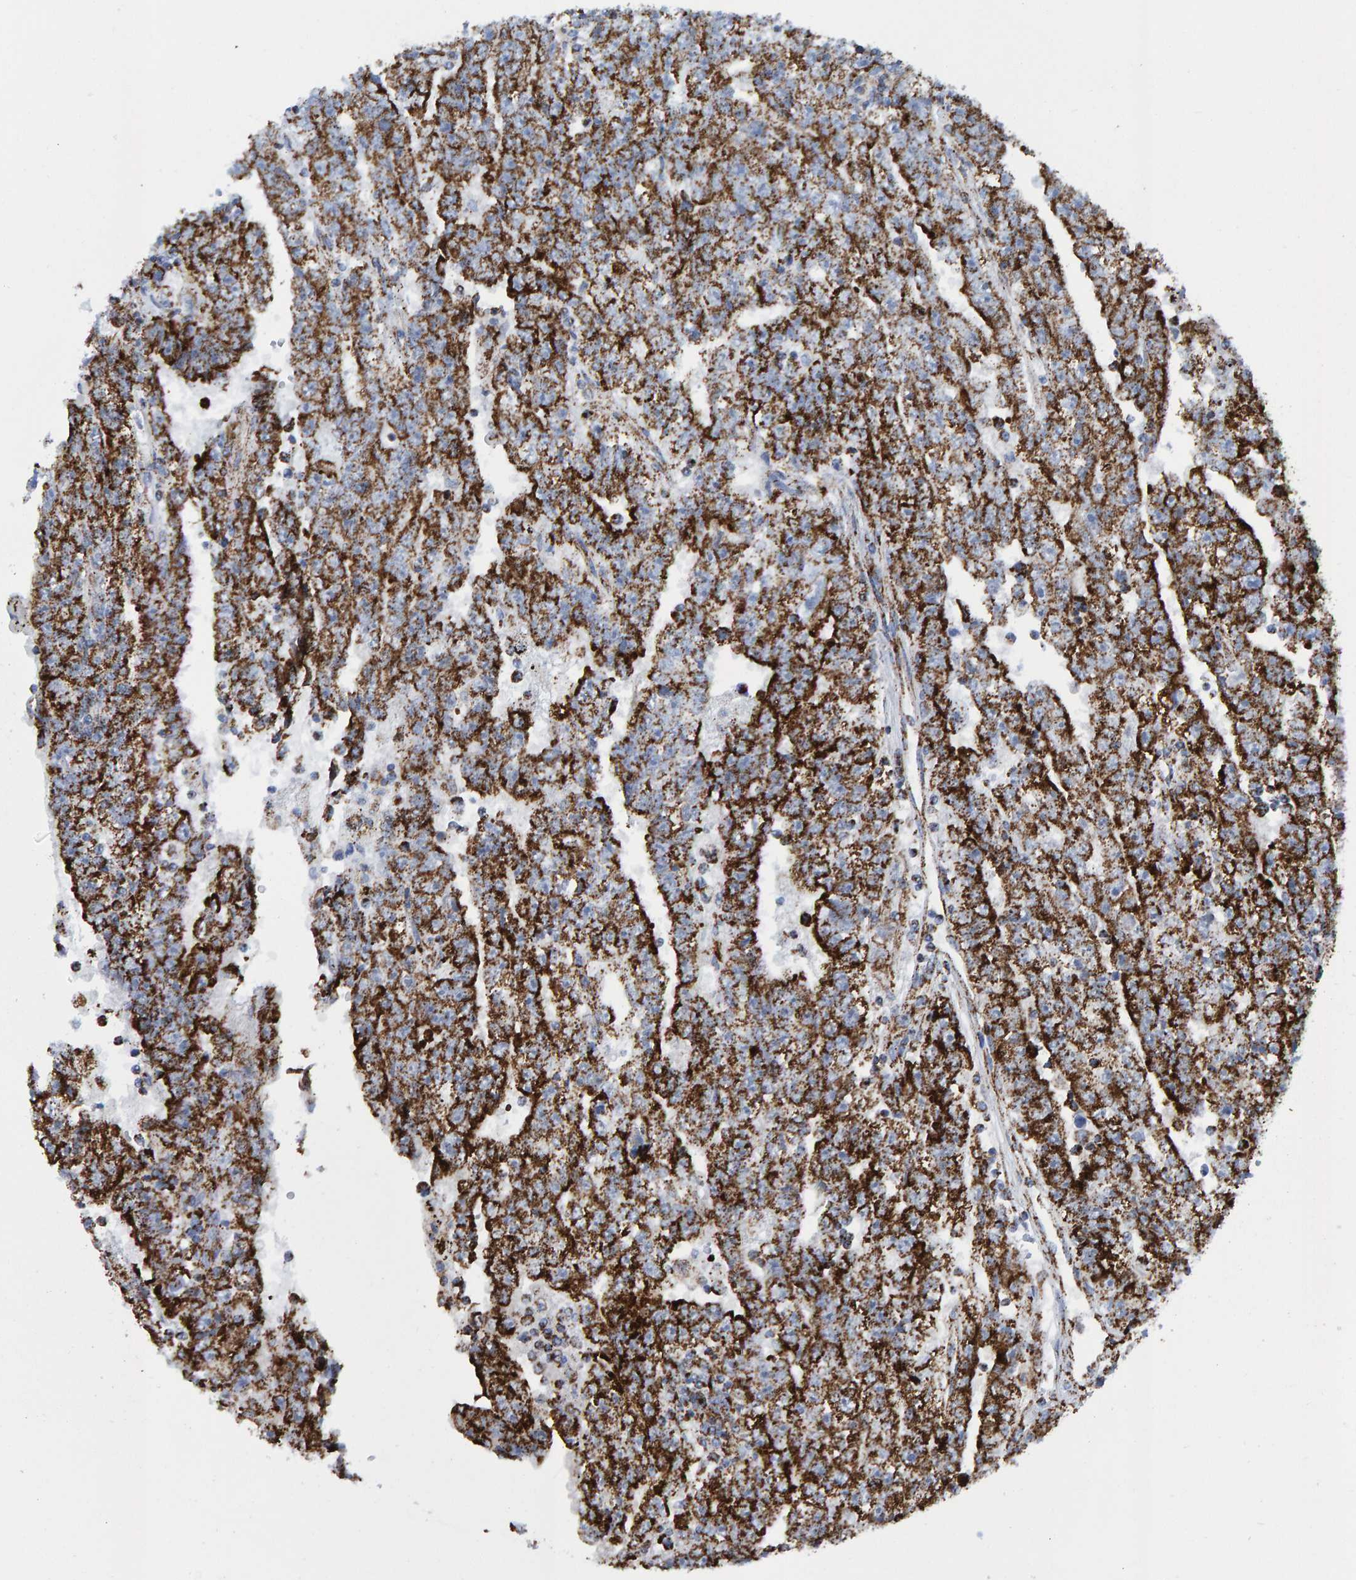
{"staining": {"intensity": "strong", "quantity": ">75%", "location": "cytoplasmic/membranous"}, "tissue": "testis cancer", "cell_type": "Tumor cells", "image_type": "cancer", "snomed": [{"axis": "morphology", "description": "Carcinoma, Embryonal, NOS"}, {"axis": "topography", "description": "Testis"}], "caption": "Protein analysis of testis embryonal carcinoma tissue reveals strong cytoplasmic/membranous staining in approximately >75% of tumor cells.", "gene": "ENSG00000262660", "patient": {"sex": "male", "age": 25}}